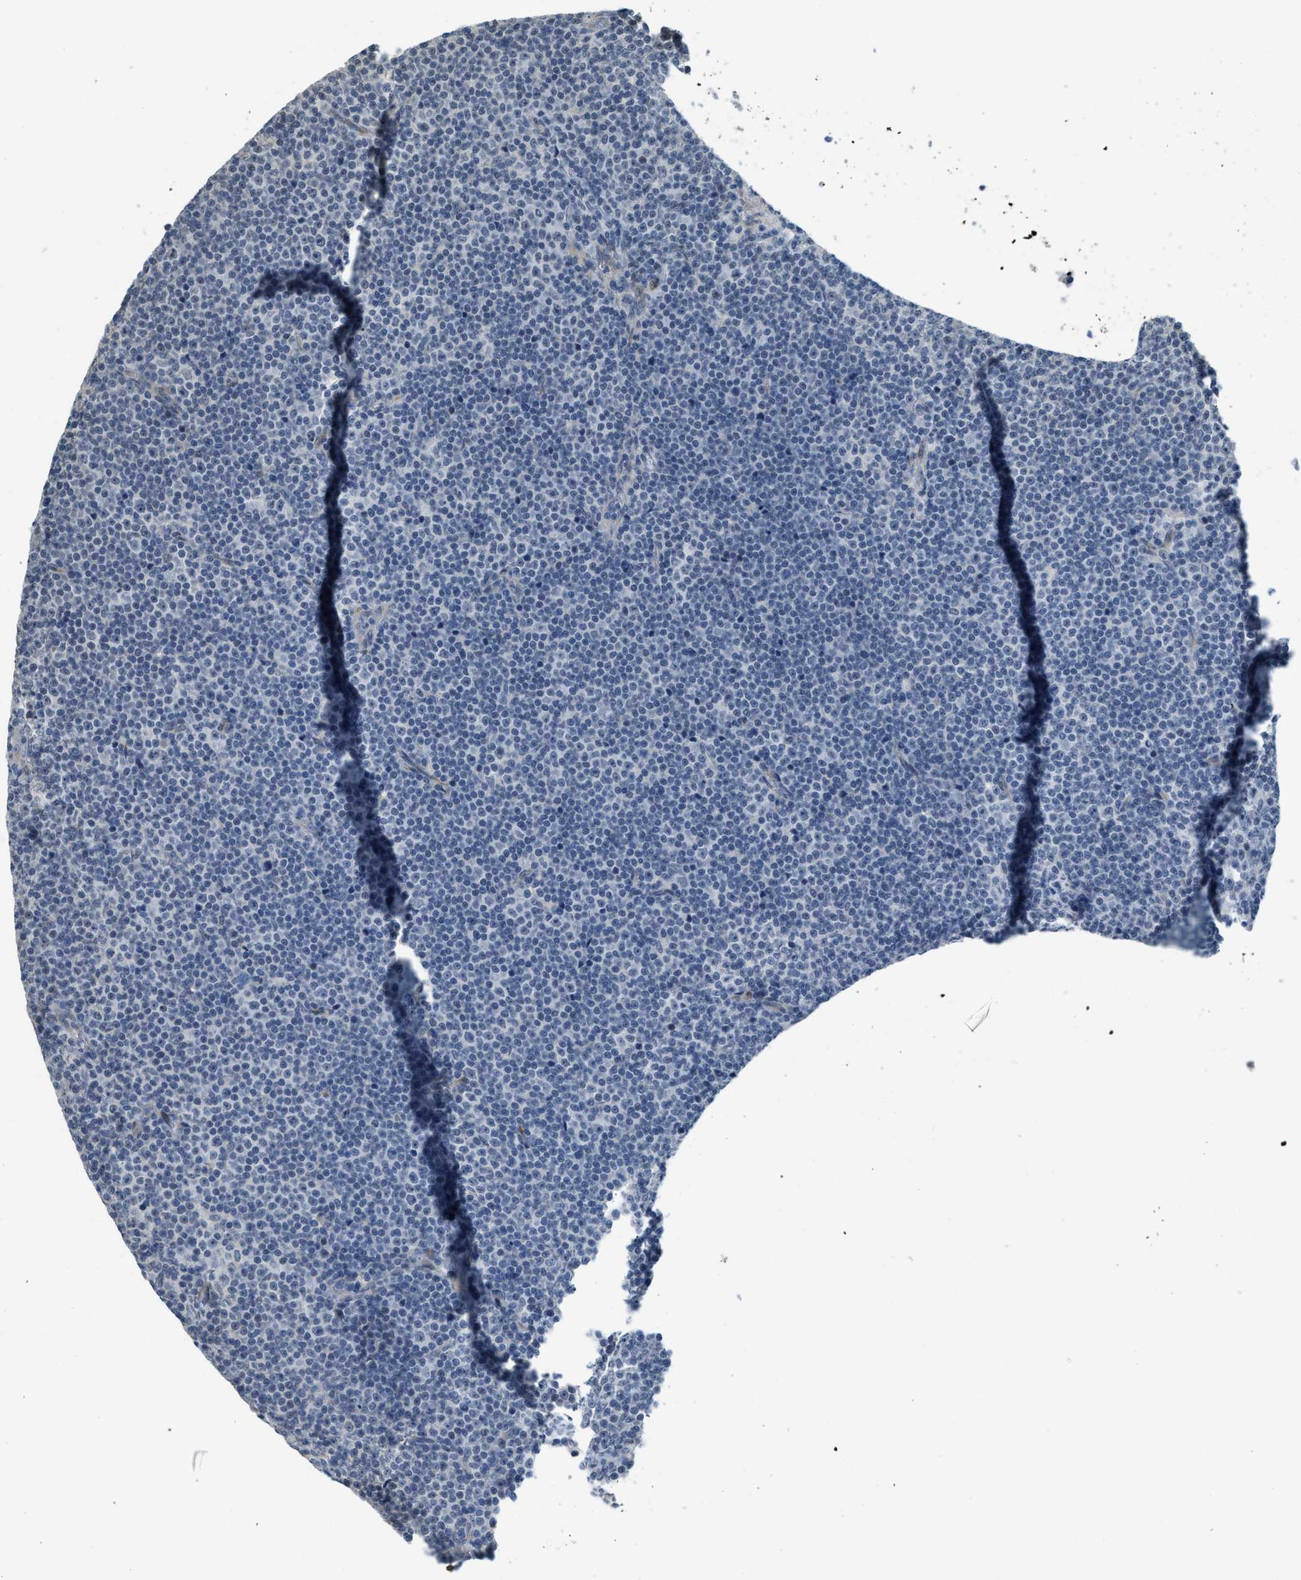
{"staining": {"intensity": "negative", "quantity": "none", "location": "none"}, "tissue": "lymphoma", "cell_type": "Tumor cells", "image_type": "cancer", "snomed": [{"axis": "morphology", "description": "Malignant lymphoma, non-Hodgkin's type, High grade"}, {"axis": "topography", "description": "Colon"}], "caption": "There is no significant expression in tumor cells of malignant lymphoma, non-Hodgkin's type (high-grade).", "gene": "TMEM154", "patient": {"sex": "male", "age": 82}}